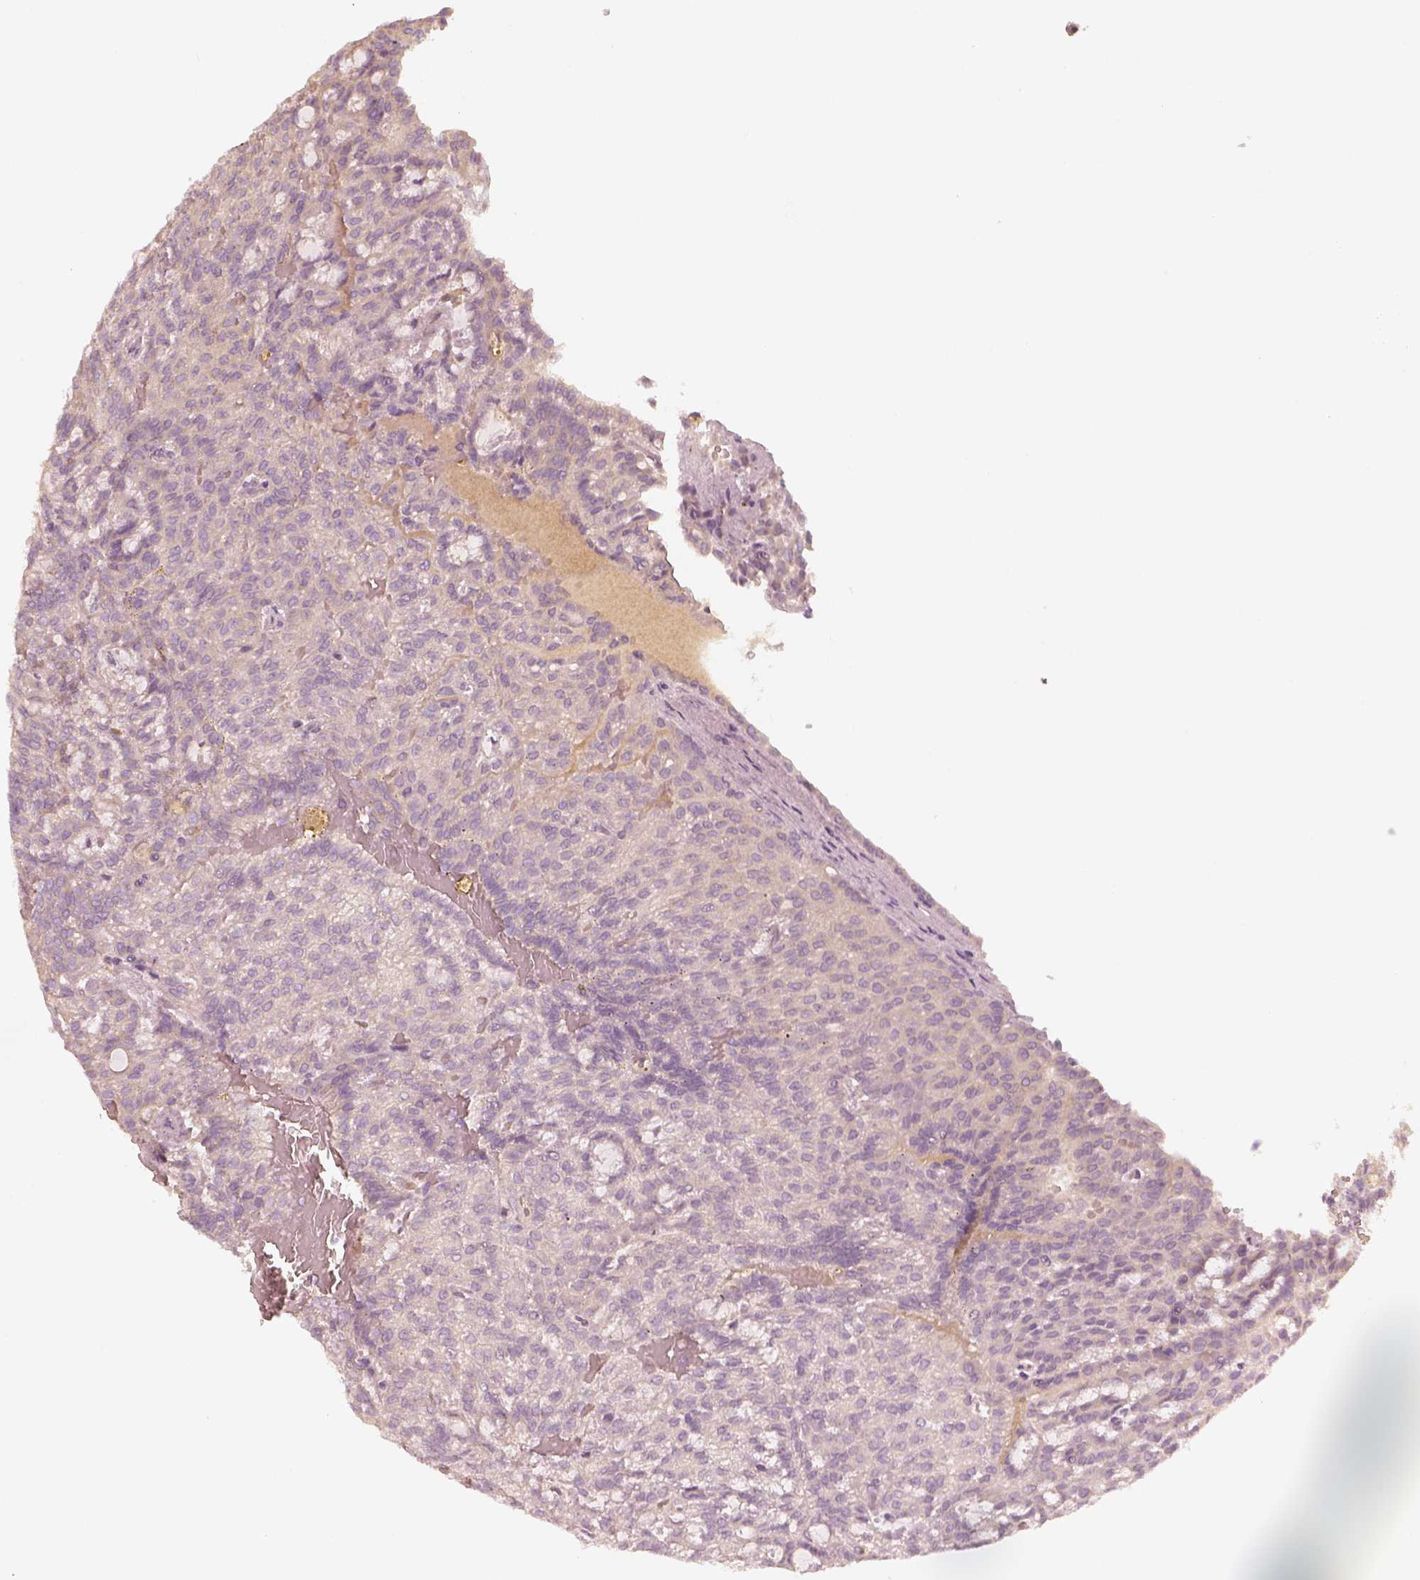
{"staining": {"intensity": "negative", "quantity": "none", "location": "none"}, "tissue": "renal cancer", "cell_type": "Tumor cells", "image_type": "cancer", "snomed": [{"axis": "morphology", "description": "Adenocarcinoma, NOS"}, {"axis": "topography", "description": "Kidney"}], "caption": "The immunohistochemistry (IHC) photomicrograph has no significant positivity in tumor cells of adenocarcinoma (renal) tissue.", "gene": "GORASP2", "patient": {"sex": "male", "age": 63}}